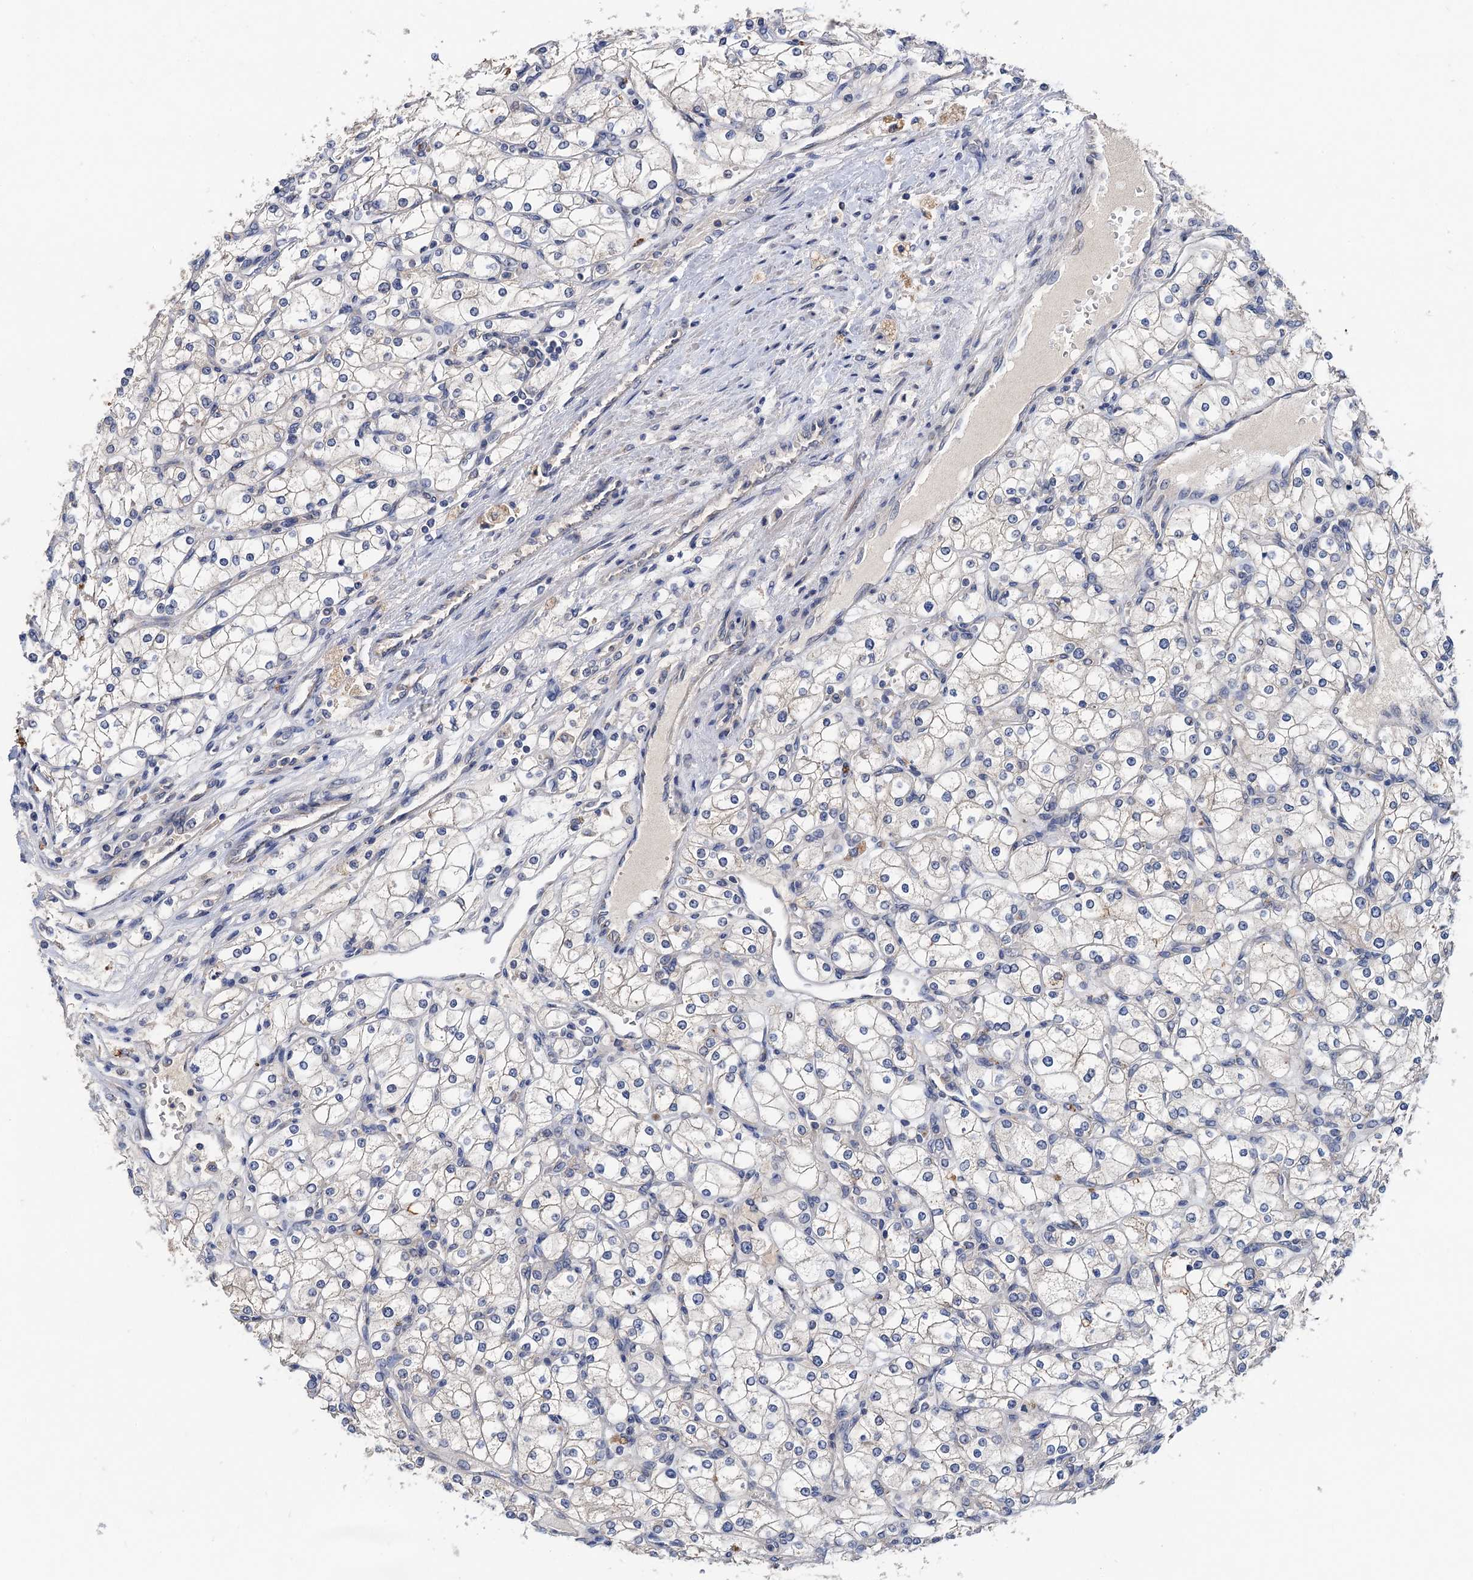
{"staining": {"intensity": "negative", "quantity": "none", "location": "none"}, "tissue": "renal cancer", "cell_type": "Tumor cells", "image_type": "cancer", "snomed": [{"axis": "morphology", "description": "Adenocarcinoma, NOS"}, {"axis": "topography", "description": "Kidney"}], "caption": "Tumor cells show no significant expression in renal adenocarcinoma.", "gene": "TMEM39B", "patient": {"sex": "male", "age": 80}}